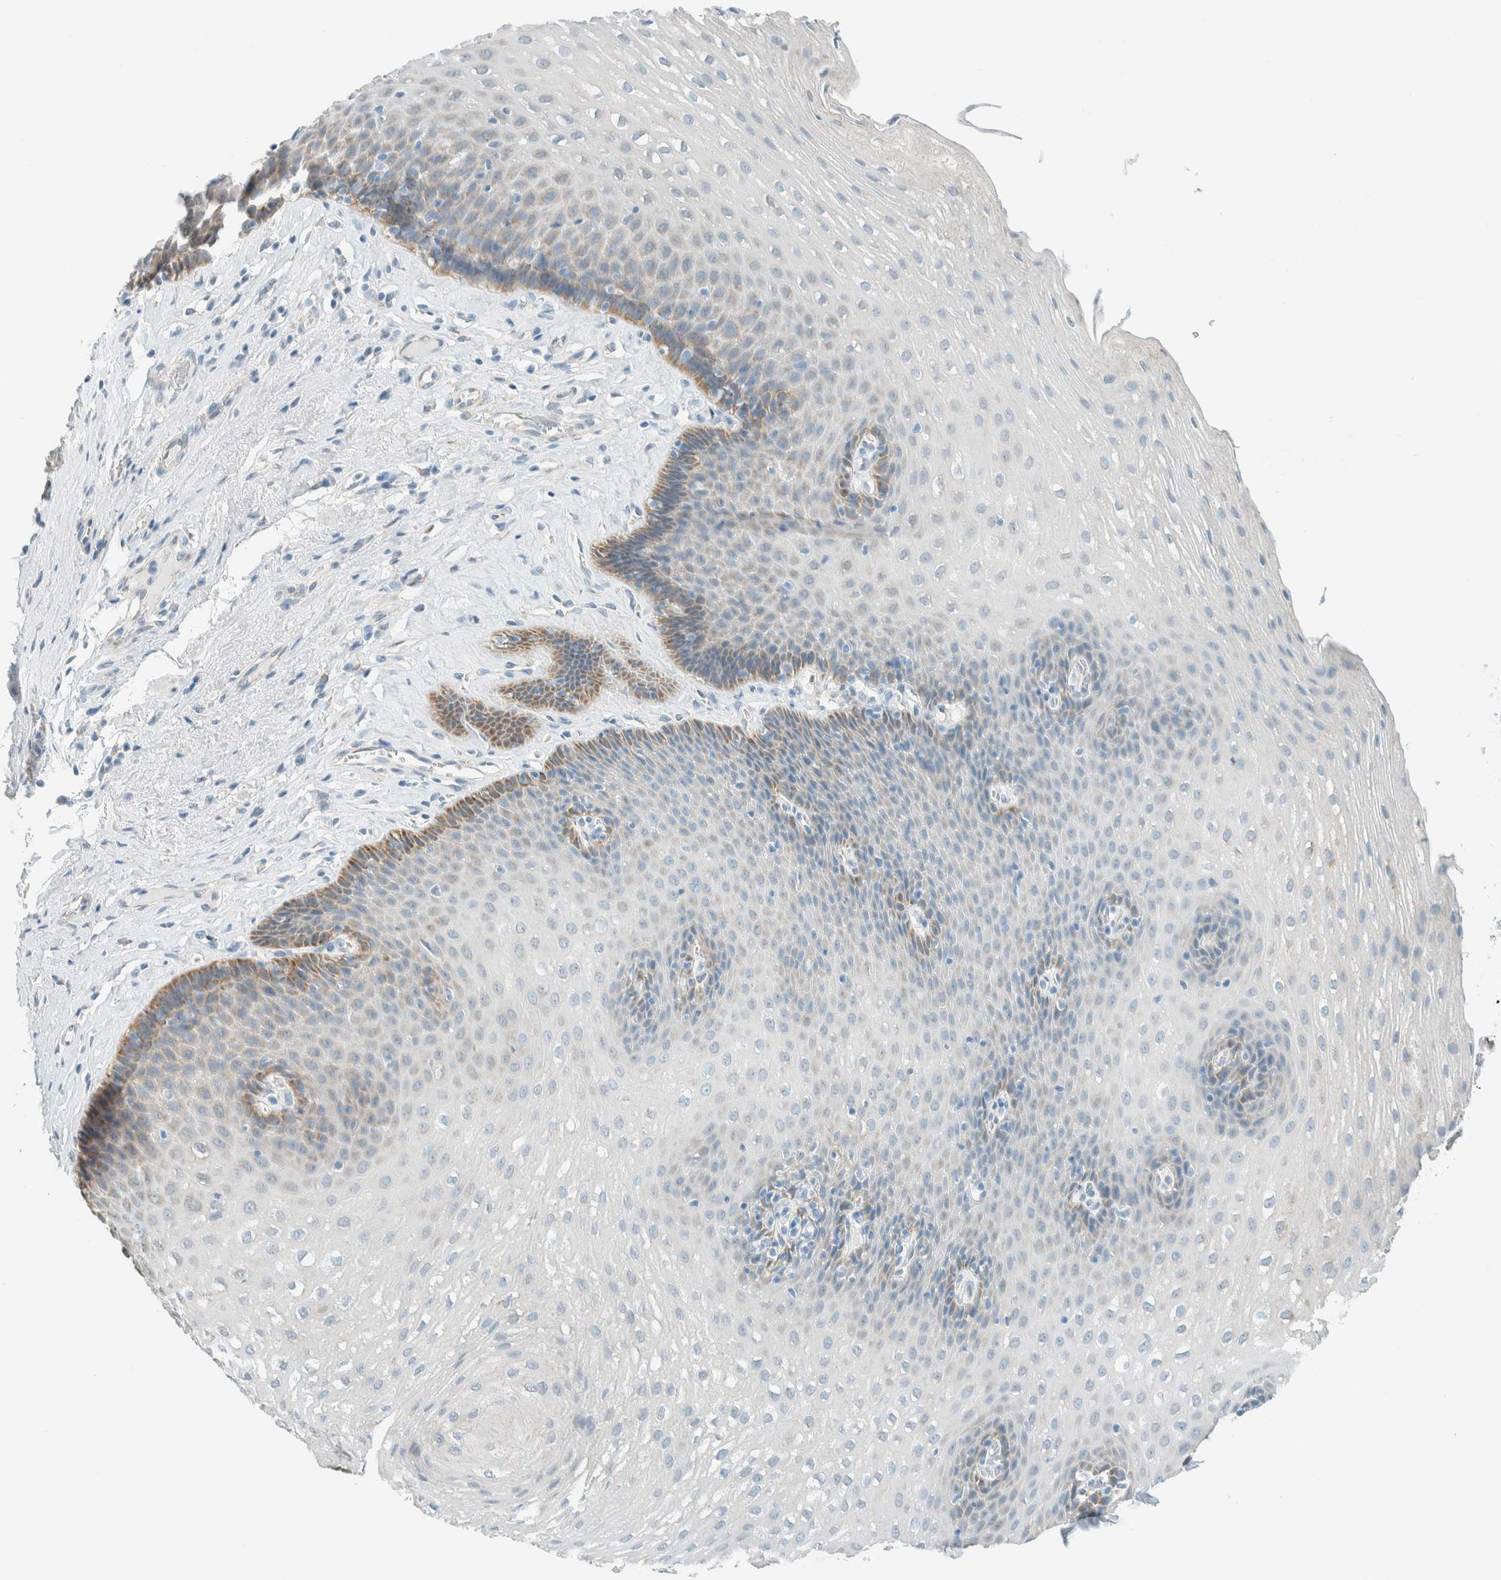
{"staining": {"intensity": "moderate", "quantity": "<25%", "location": "cytoplasmic/membranous"}, "tissue": "esophagus", "cell_type": "Squamous epithelial cells", "image_type": "normal", "snomed": [{"axis": "morphology", "description": "Normal tissue, NOS"}, {"axis": "topography", "description": "Esophagus"}], "caption": "High-power microscopy captured an immunohistochemistry histopathology image of unremarkable esophagus, revealing moderate cytoplasmic/membranous expression in approximately <25% of squamous epithelial cells.", "gene": "ALDH7A1", "patient": {"sex": "female", "age": 66}}